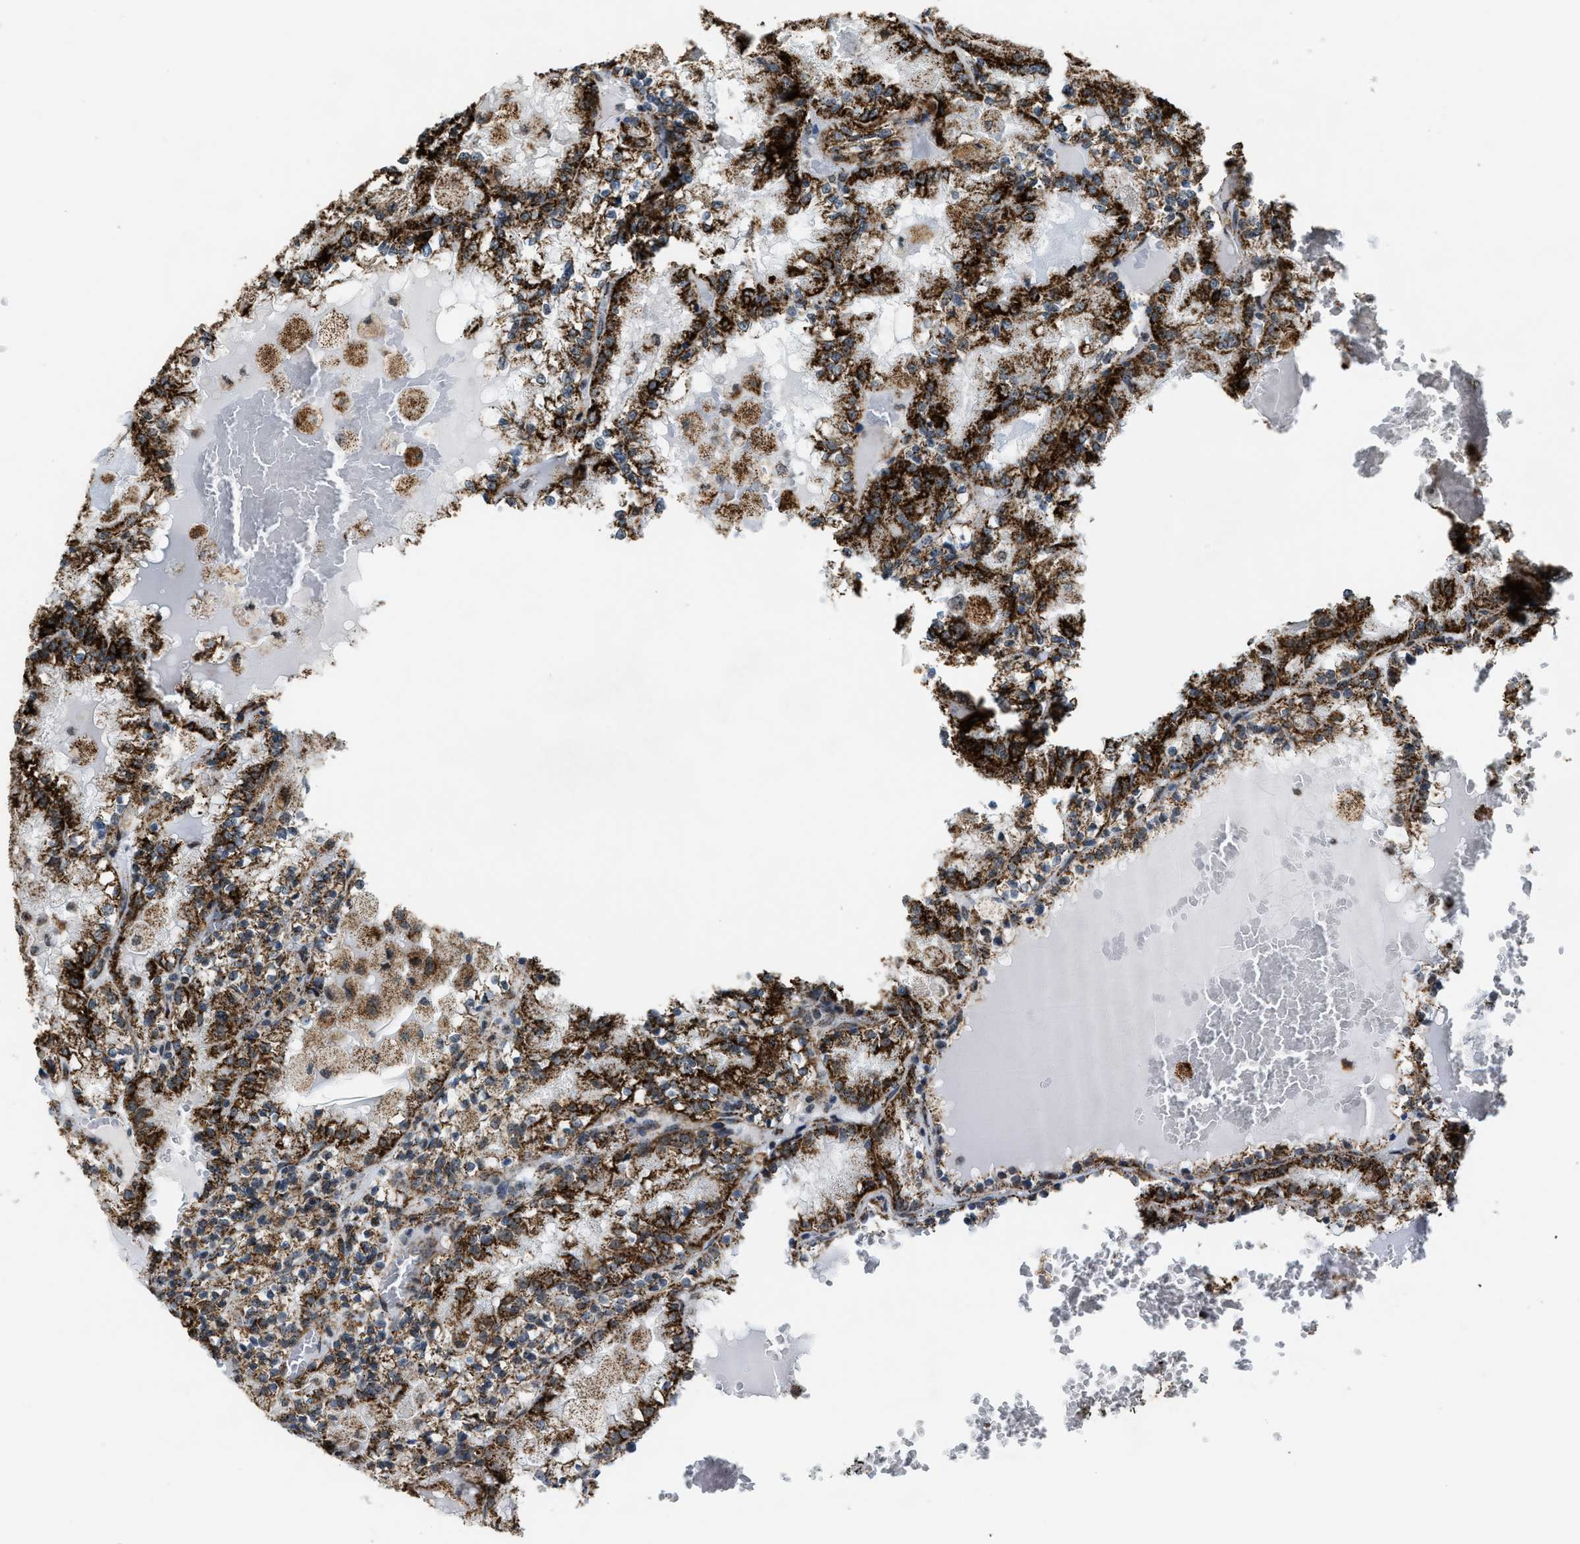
{"staining": {"intensity": "strong", "quantity": ">75%", "location": "cytoplasmic/membranous"}, "tissue": "renal cancer", "cell_type": "Tumor cells", "image_type": "cancer", "snomed": [{"axis": "morphology", "description": "Adenocarcinoma, NOS"}, {"axis": "topography", "description": "Kidney"}], "caption": "Renal cancer stained for a protein demonstrates strong cytoplasmic/membranous positivity in tumor cells. (brown staining indicates protein expression, while blue staining denotes nuclei).", "gene": "HIBADH", "patient": {"sex": "female", "age": 56}}